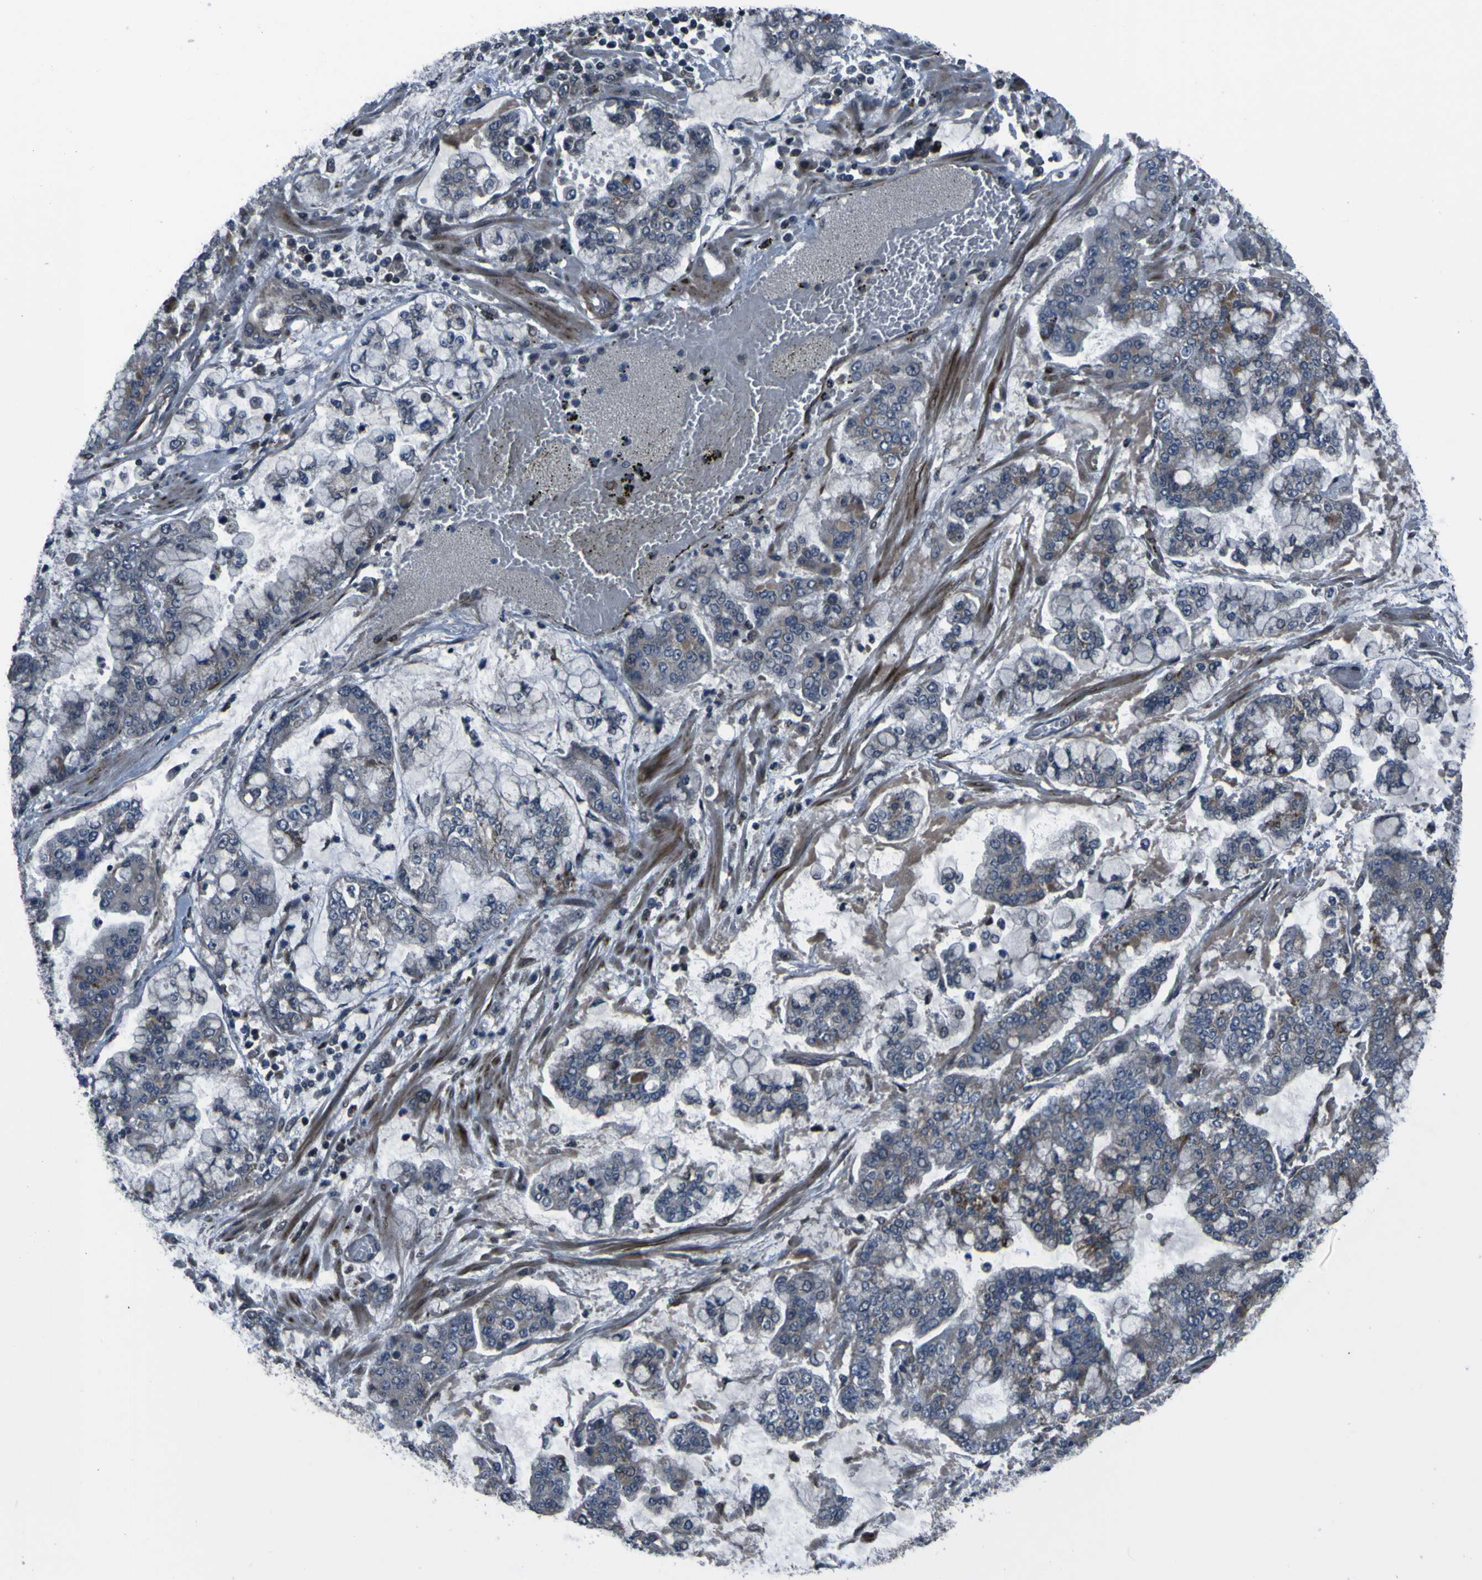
{"staining": {"intensity": "weak", "quantity": "25%-75%", "location": "cytoplasmic/membranous"}, "tissue": "stomach cancer", "cell_type": "Tumor cells", "image_type": "cancer", "snomed": [{"axis": "morphology", "description": "Normal tissue, NOS"}, {"axis": "morphology", "description": "Adenocarcinoma, NOS"}, {"axis": "topography", "description": "Stomach, upper"}, {"axis": "topography", "description": "Stomach"}], "caption": "Stomach adenocarcinoma stained with DAB immunohistochemistry displays low levels of weak cytoplasmic/membranous expression in about 25%-75% of tumor cells.", "gene": "OSTM1", "patient": {"sex": "male", "age": 76}}